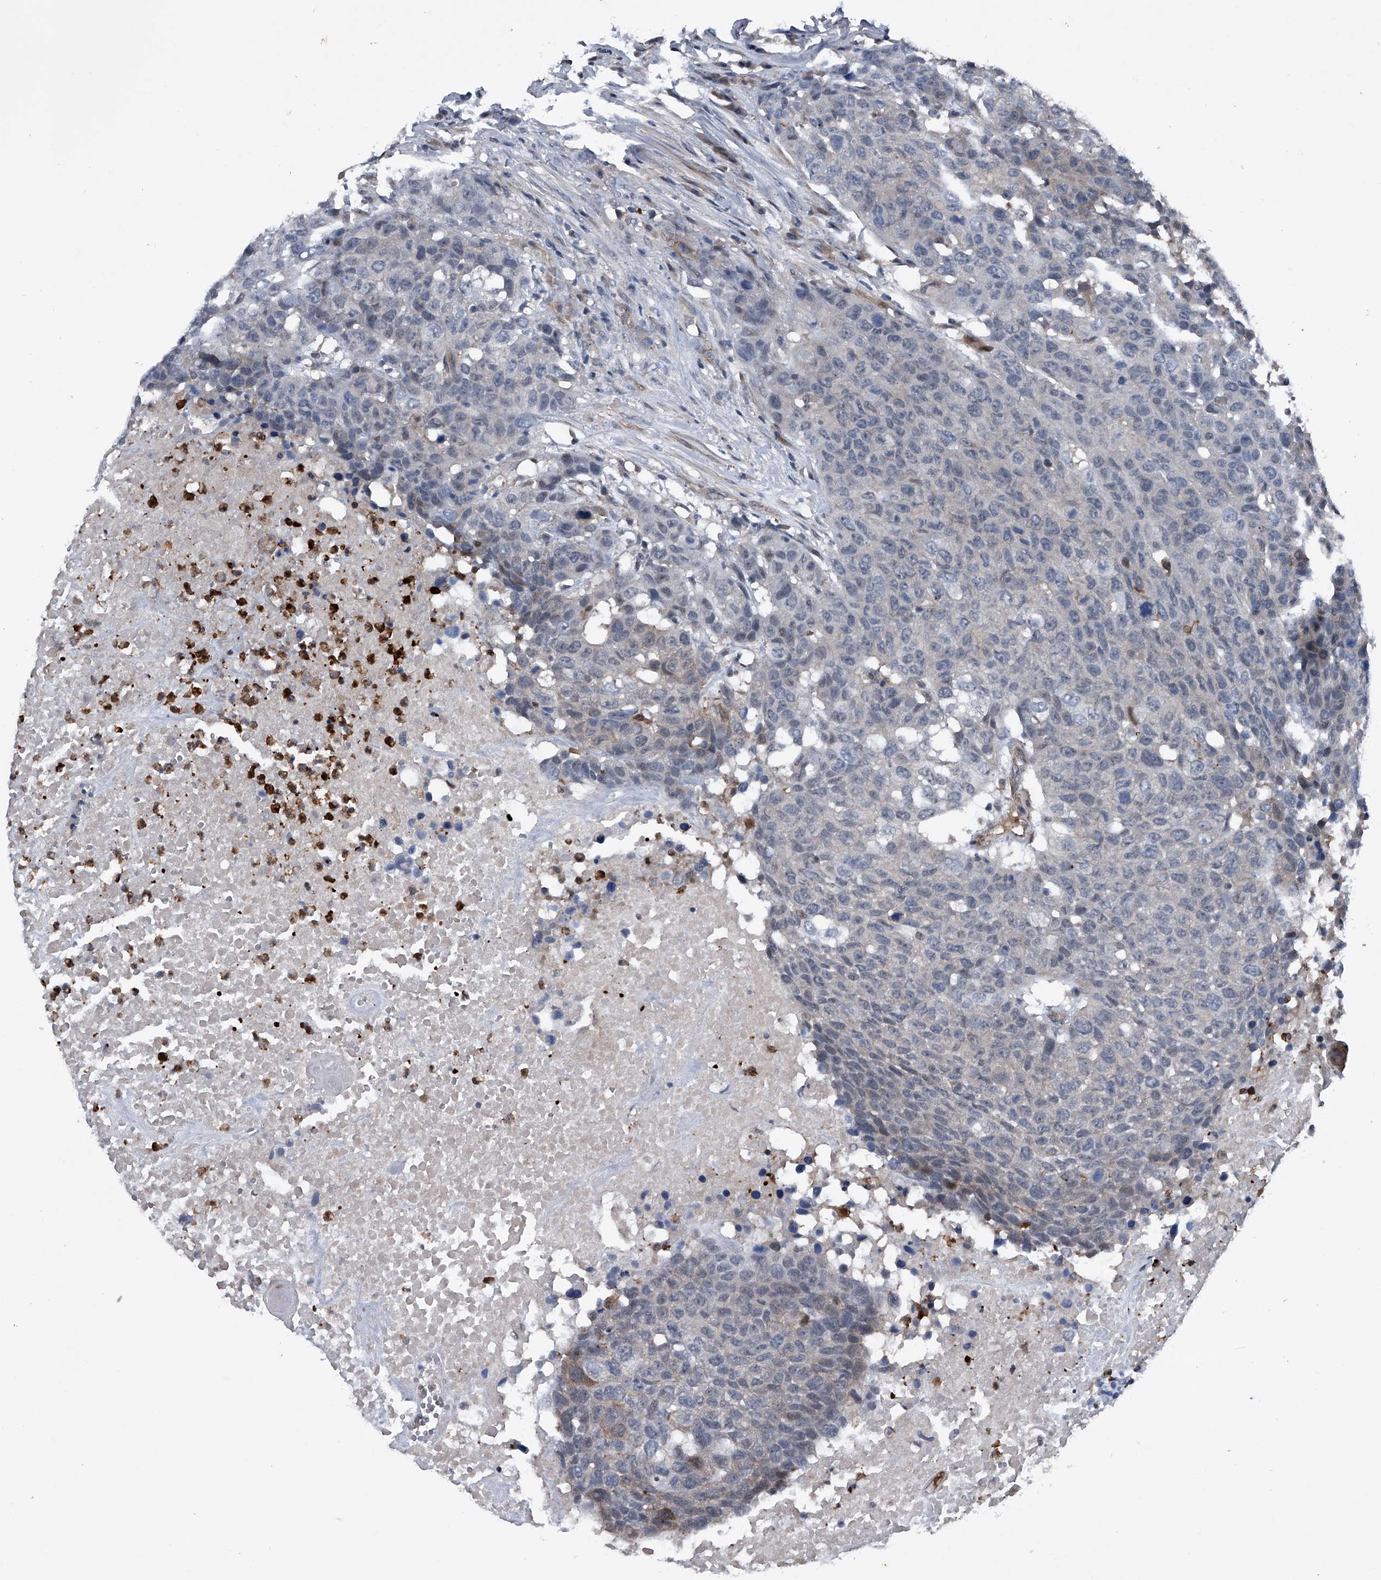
{"staining": {"intensity": "negative", "quantity": "none", "location": "none"}, "tissue": "head and neck cancer", "cell_type": "Tumor cells", "image_type": "cancer", "snomed": [{"axis": "morphology", "description": "Squamous cell carcinoma, NOS"}, {"axis": "topography", "description": "Head-Neck"}], "caption": "IHC micrograph of neoplastic tissue: head and neck cancer stained with DAB (3,3'-diaminobenzidine) displays no significant protein positivity in tumor cells.", "gene": "MAPKAP1", "patient": {"sex": "male", "age": 66}}